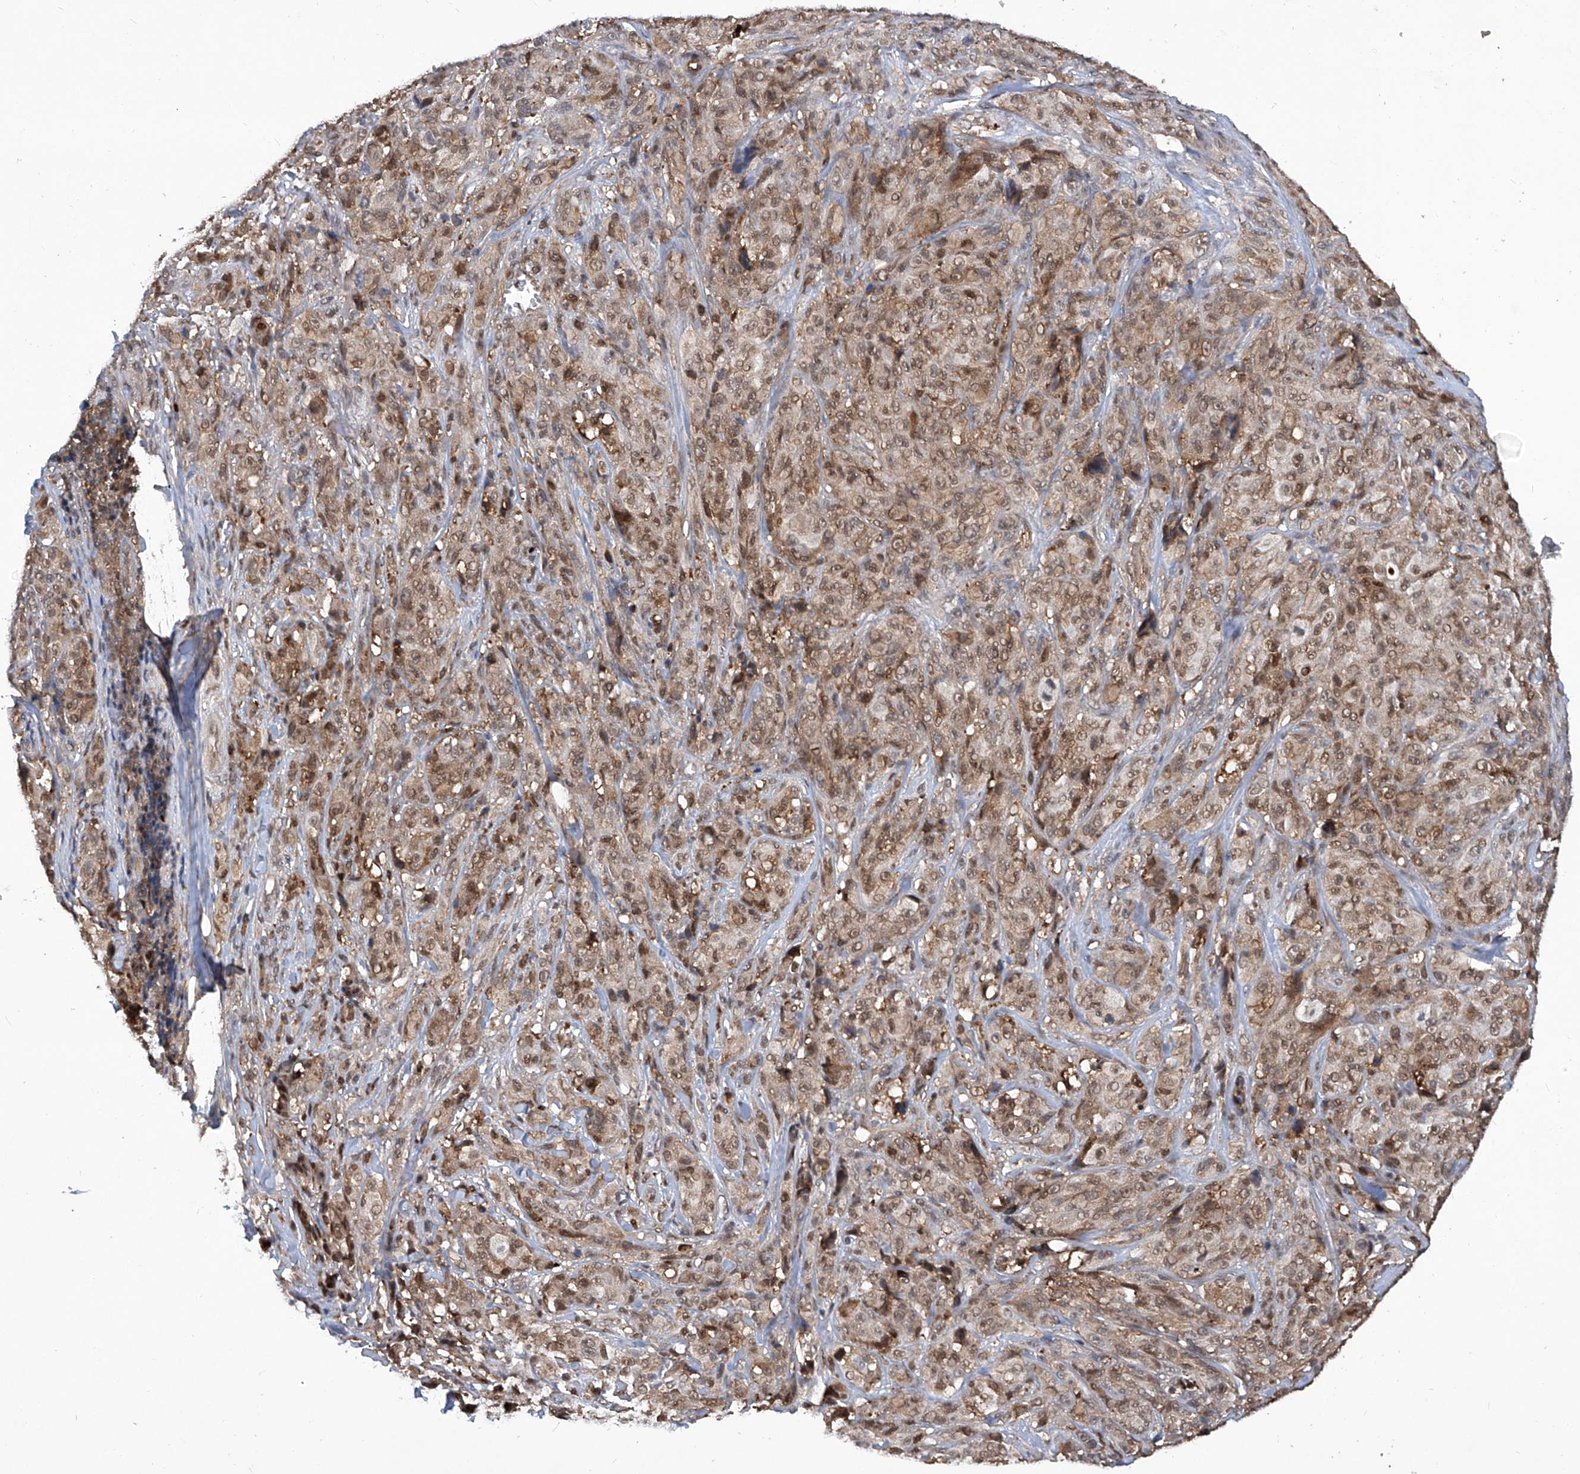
{"staining": {"intensity": "moderate", "quantity": ">75%", "location": "cytoplasmic/membranous,nuclear"}, "tissue": "melanoma", "cell_type": "Tumor cells", "image_type": "cancer", "snomed": [{"axis": "morphology", "description": "Malignant melanoma, NOS"}, {"axis": "topography", "description": "Skin"}], "caption": "This micrograph exhibits melanoma stained with immunohistochemistry (IHC) to label a protein in brown. The cytoplasmic/membranous and nuclear of tumor cells show moderate positivity for the protein. Nuclei are counter-stained blue.", "gene": "PSMB1", "patient": {"sex": "male", "age": 73}}